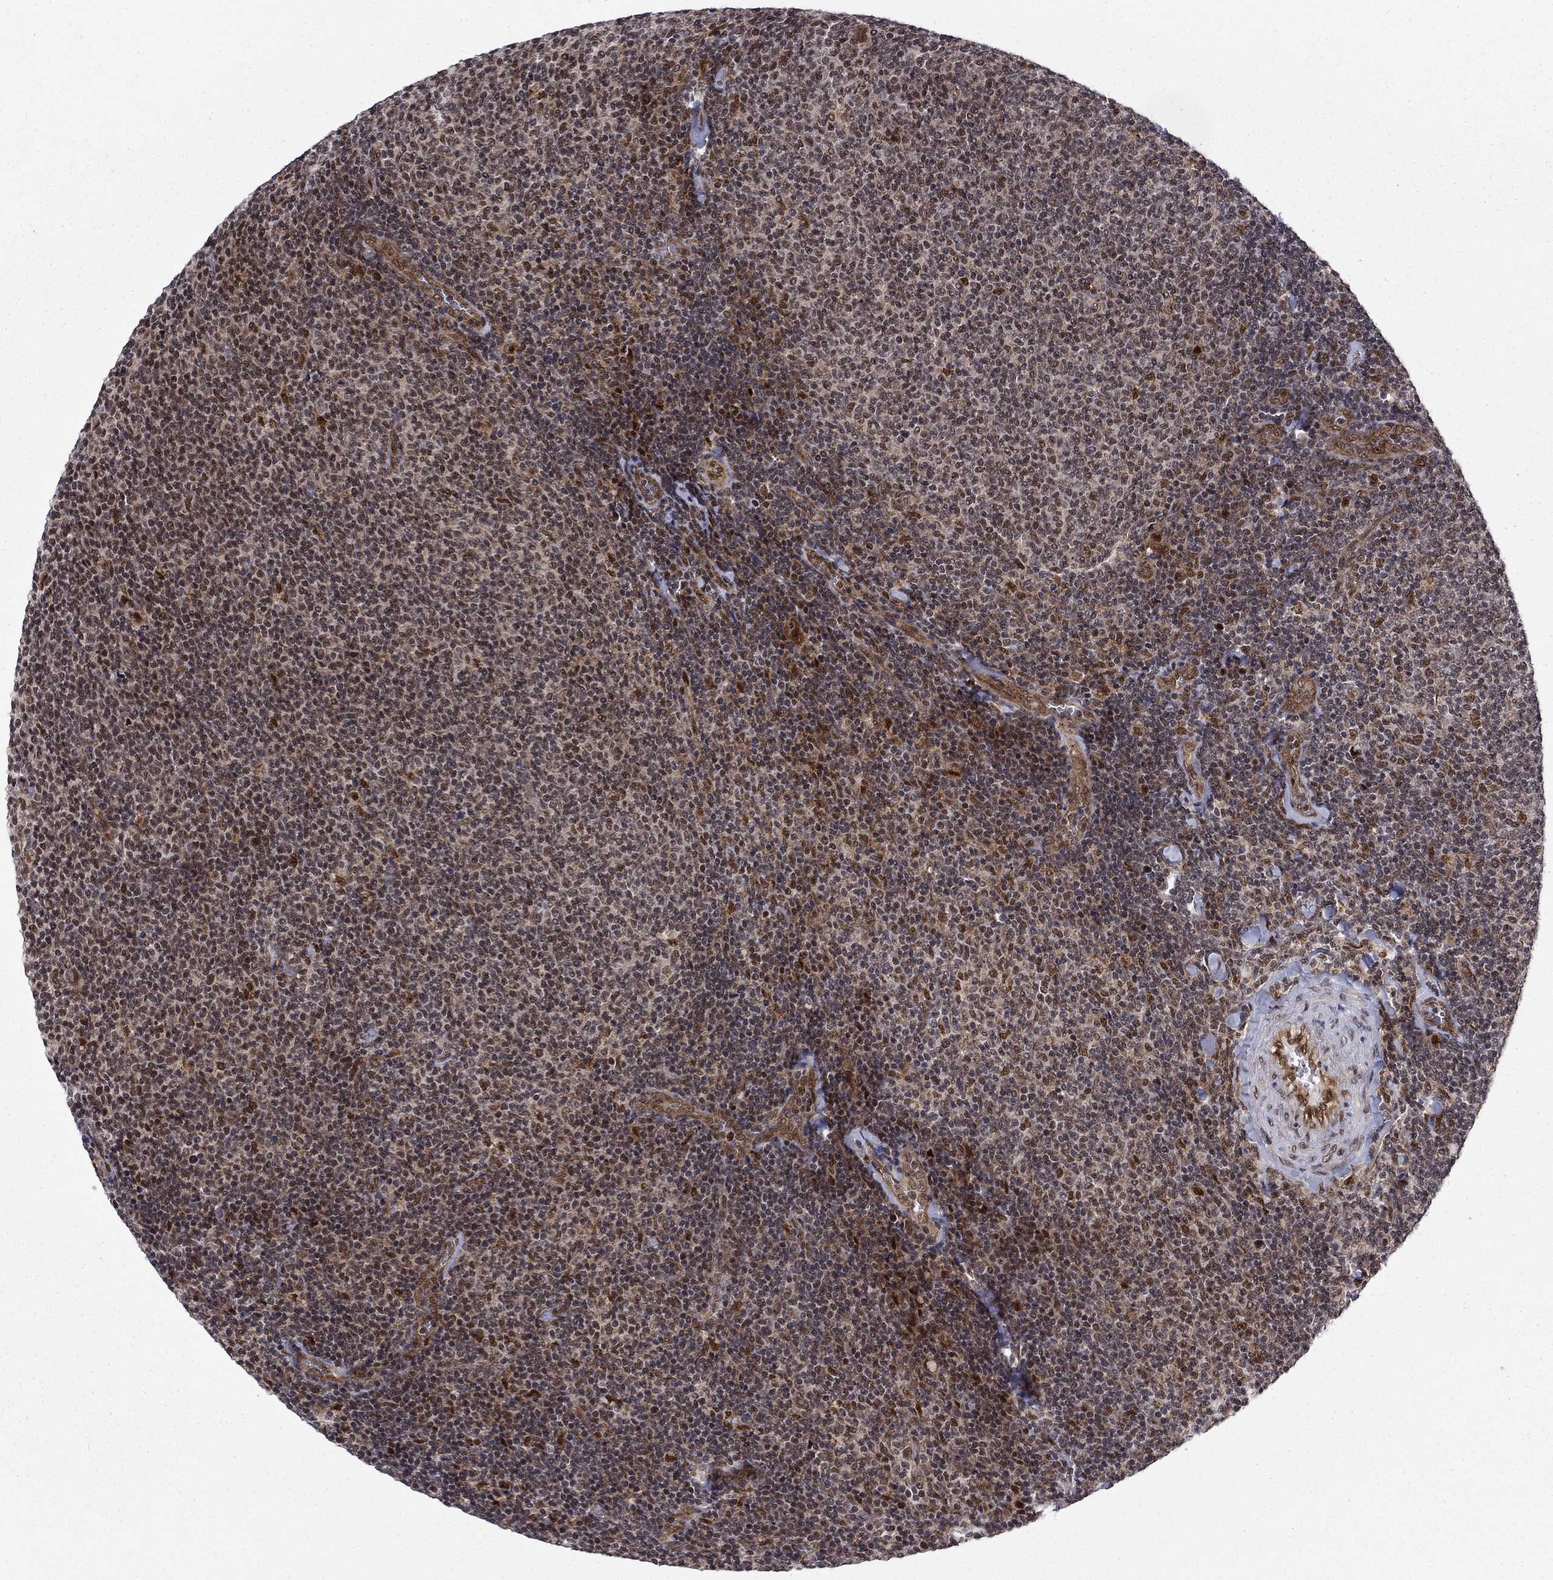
{"staining": {"intensity": "moderate", "quantity": "<25%", "location": "nuclear"}, "tissue": "lymphoma", "cell_type": "Tumor cells", "image_type": "cancer", "snomed": [{"axis": "morphology", "description": "Malignant lymphoma, non-Hodgkin's type, Low grade"}, {"axis": "topography", "description": "Lymph node"}], "caption": "Lymphoma was stained to show a protein in brown. There is low levels of moderate nuclear staining in approximately <25% of tumor cells.", "gene": "KPNA3", "patient": {"sex": "male", "age": 52}}